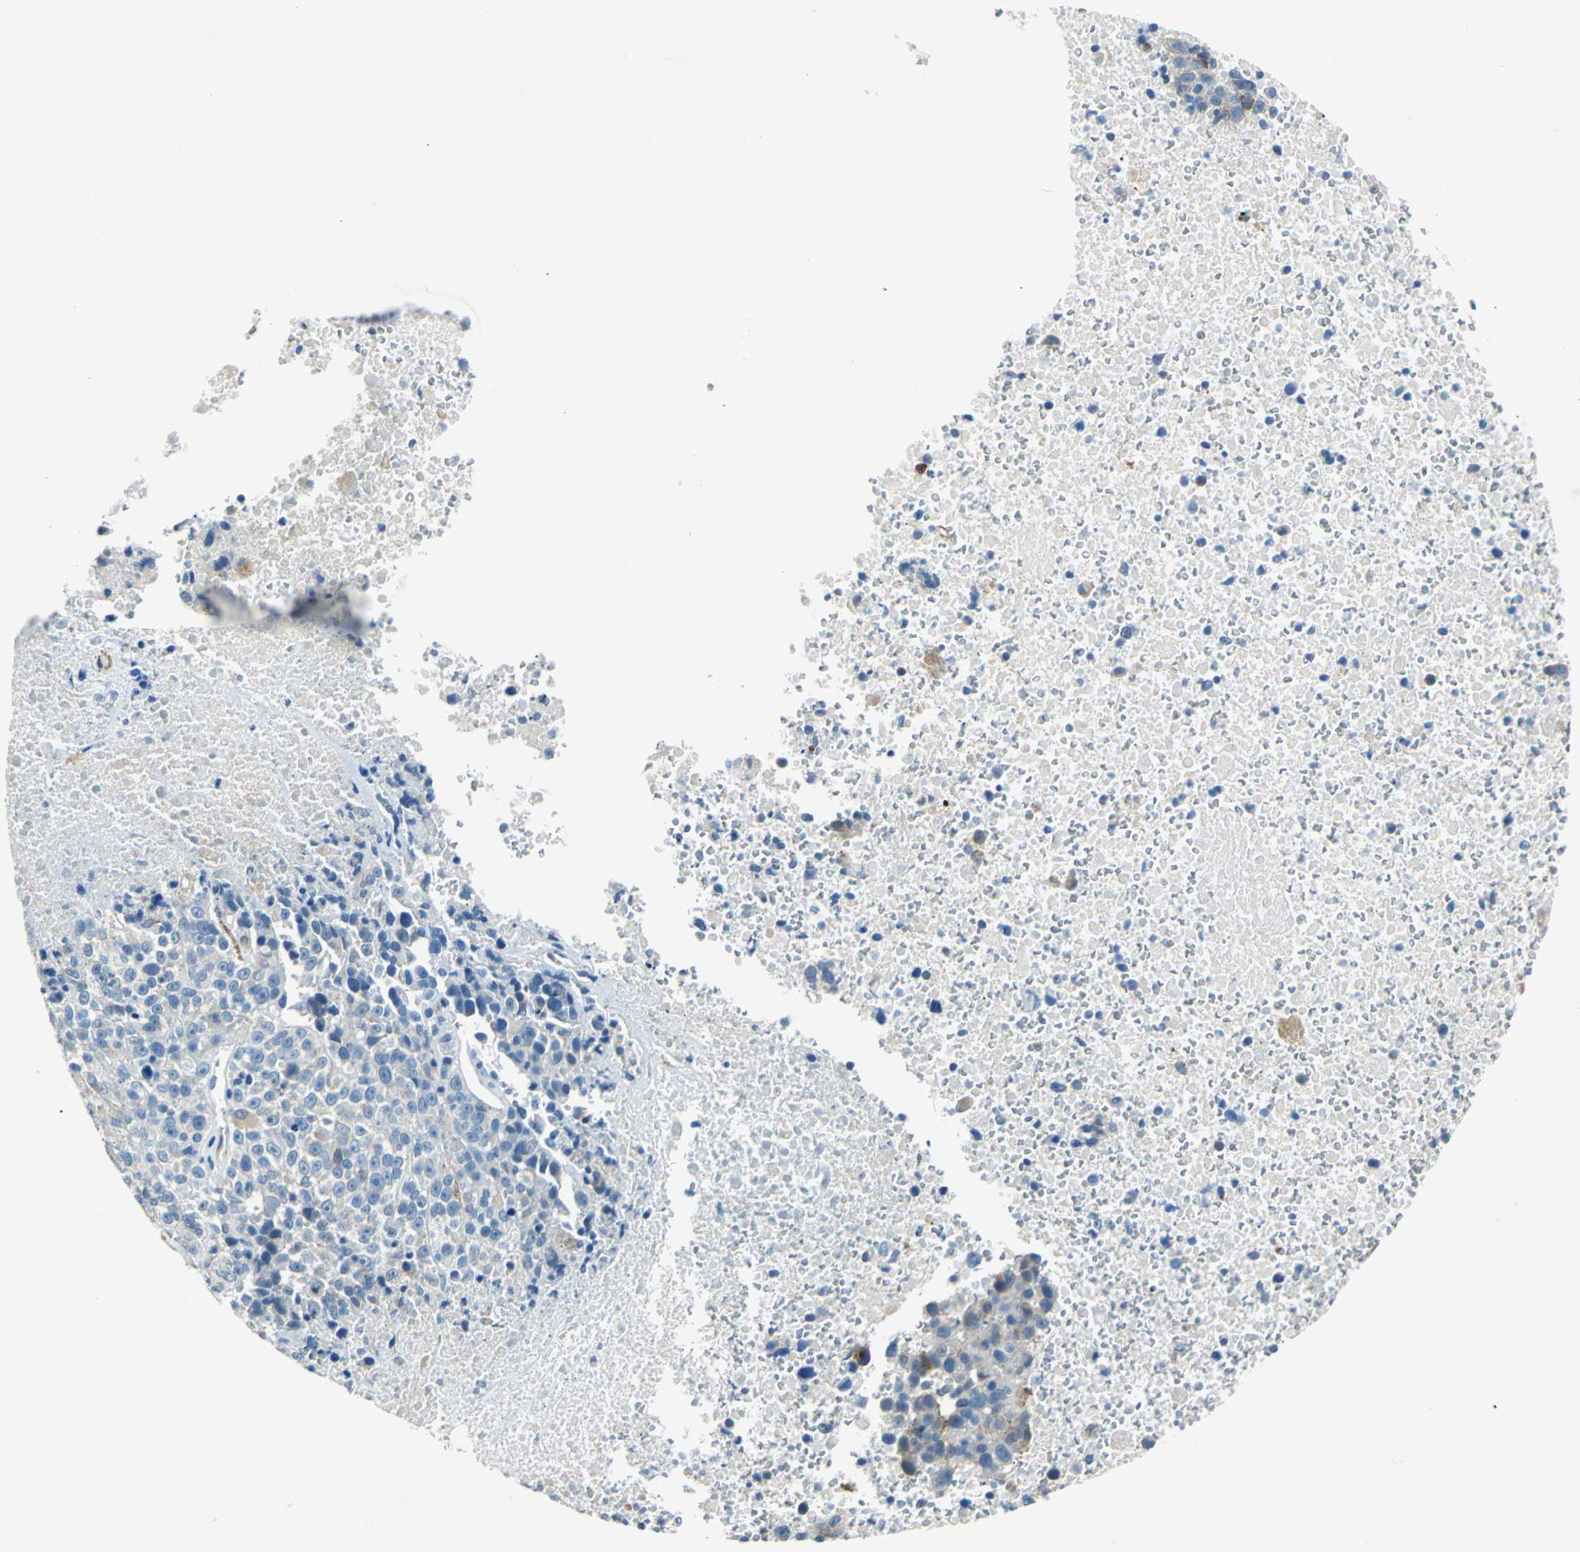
{"staining": {"intensity": "moderate", "quantity": "25%-75%", "location": "cytoplasmic/membranous"}, "tissue": "melanoma", "cell_type": "Tumor cells", "image_type": "cancer", "snomed": [{"axis": "morphology", "description": "Malignant melanoma, Metastatic site"}, {"axis": "topography", "description": "Cerebral cortex"}], "caption": "Immunohistochemical staining of human malignant melanoma (metastatic site) exhibits medium levels of moderate cytoplasmic/membranous protein positivity in about 25%-75% of tumor cells. (brown staining indicates protein expression, while blue staining denotes nuclei).", "gene": "AKAP12", "patient": {"sex": "female", "age": 52}}